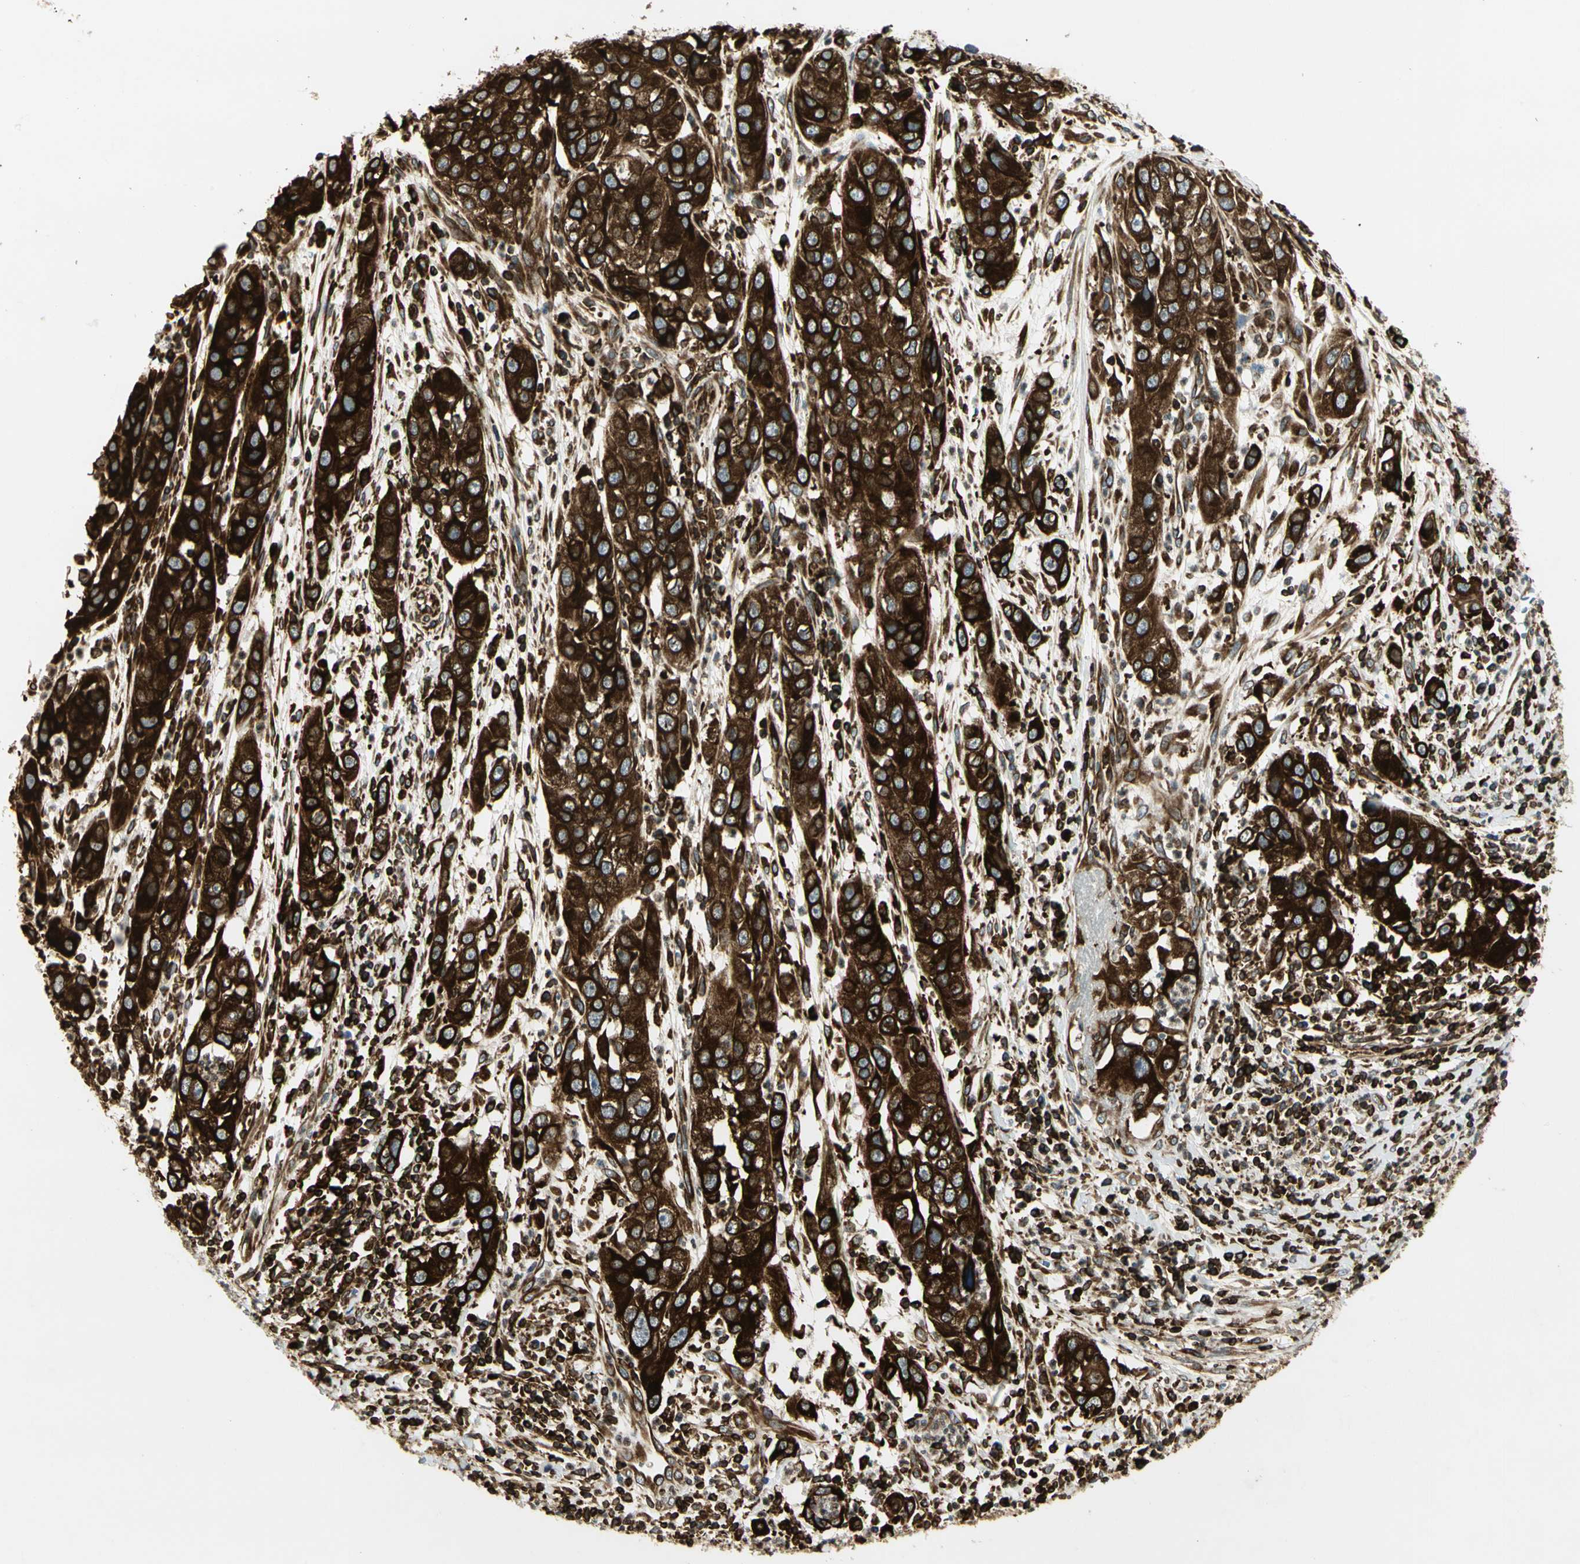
{"staining": {"intensity": "strong", "quantity": ">75%", "location": "cytoplasmic/membranous"}, "tissue": "cervical cancer", "cell_type": "Tumor cells", "image_type": "cancer", "snomed": [{"axis": "morphology", "description": "Squamous cell carcinoma, NOS"}, {"axis": "topography", "description": "Cervix"}], "caption": "Cervical cancer (squamous cell carcinoma) stained with a protein marker demonstrates strong staining in tumor cells.", "gene": "TAPBP", "patient": {"sex": "female", "age": 32}}